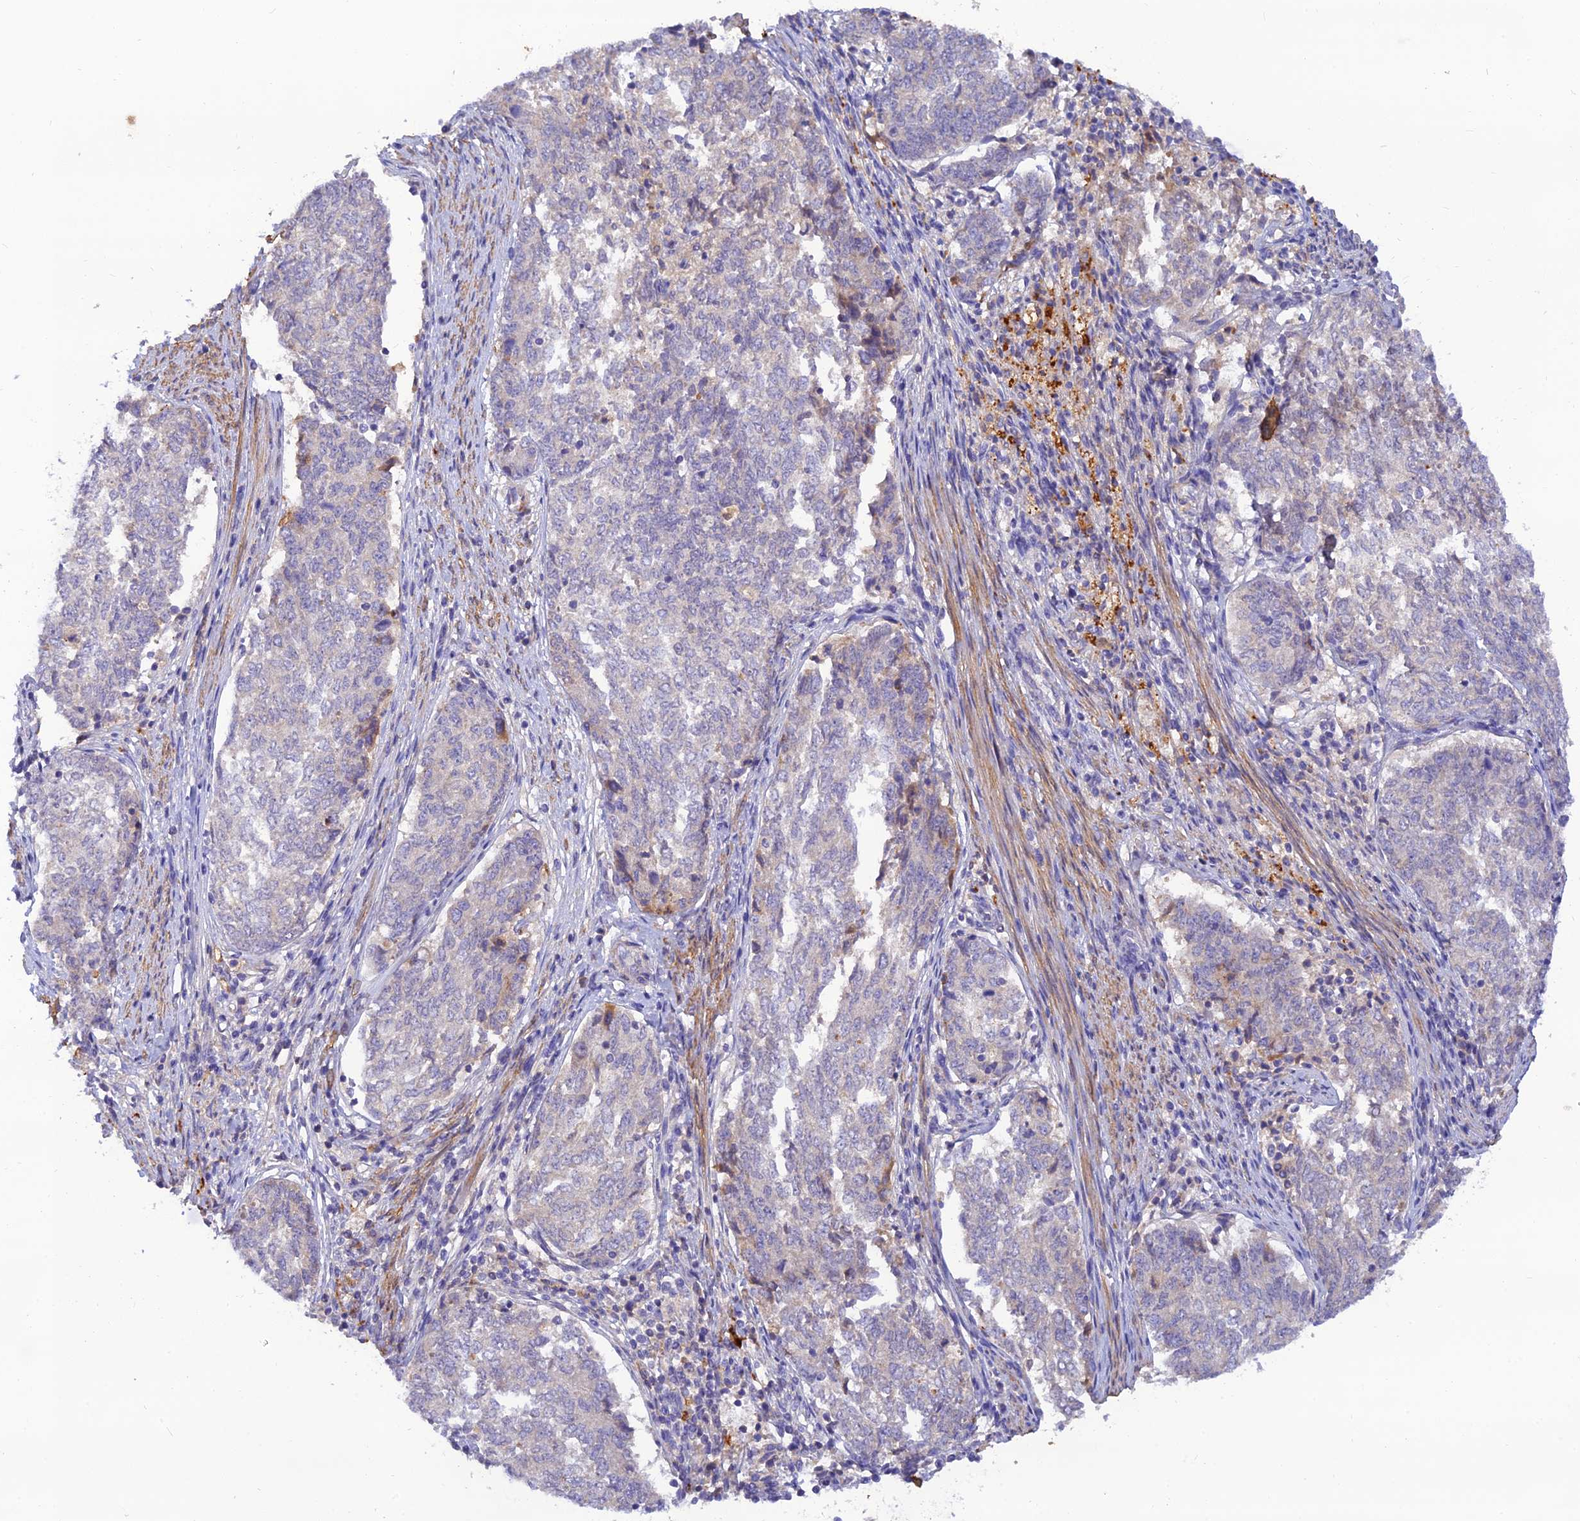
{"staining": {"intensity": "negative", "quantity": "none", "location": "none"}, "tissue": "endometrial cancer", "cell_type": "Tumor cells", "image_type": "cancer", "snomed": [{"axis": "morphology", "description": "Adenocarcinoma, NOS"}, {"axis": "topography", "description": "Endometrium"}], "caption": "This histopathology image is of endometrial adenocarcinoma stained with IHC to label a protein in brown with the nuclei are counter-stained blue. There is no positivity in tumor cells.", "gene": "ACSM5", "patient": {"sex": "female", "age": 80}}